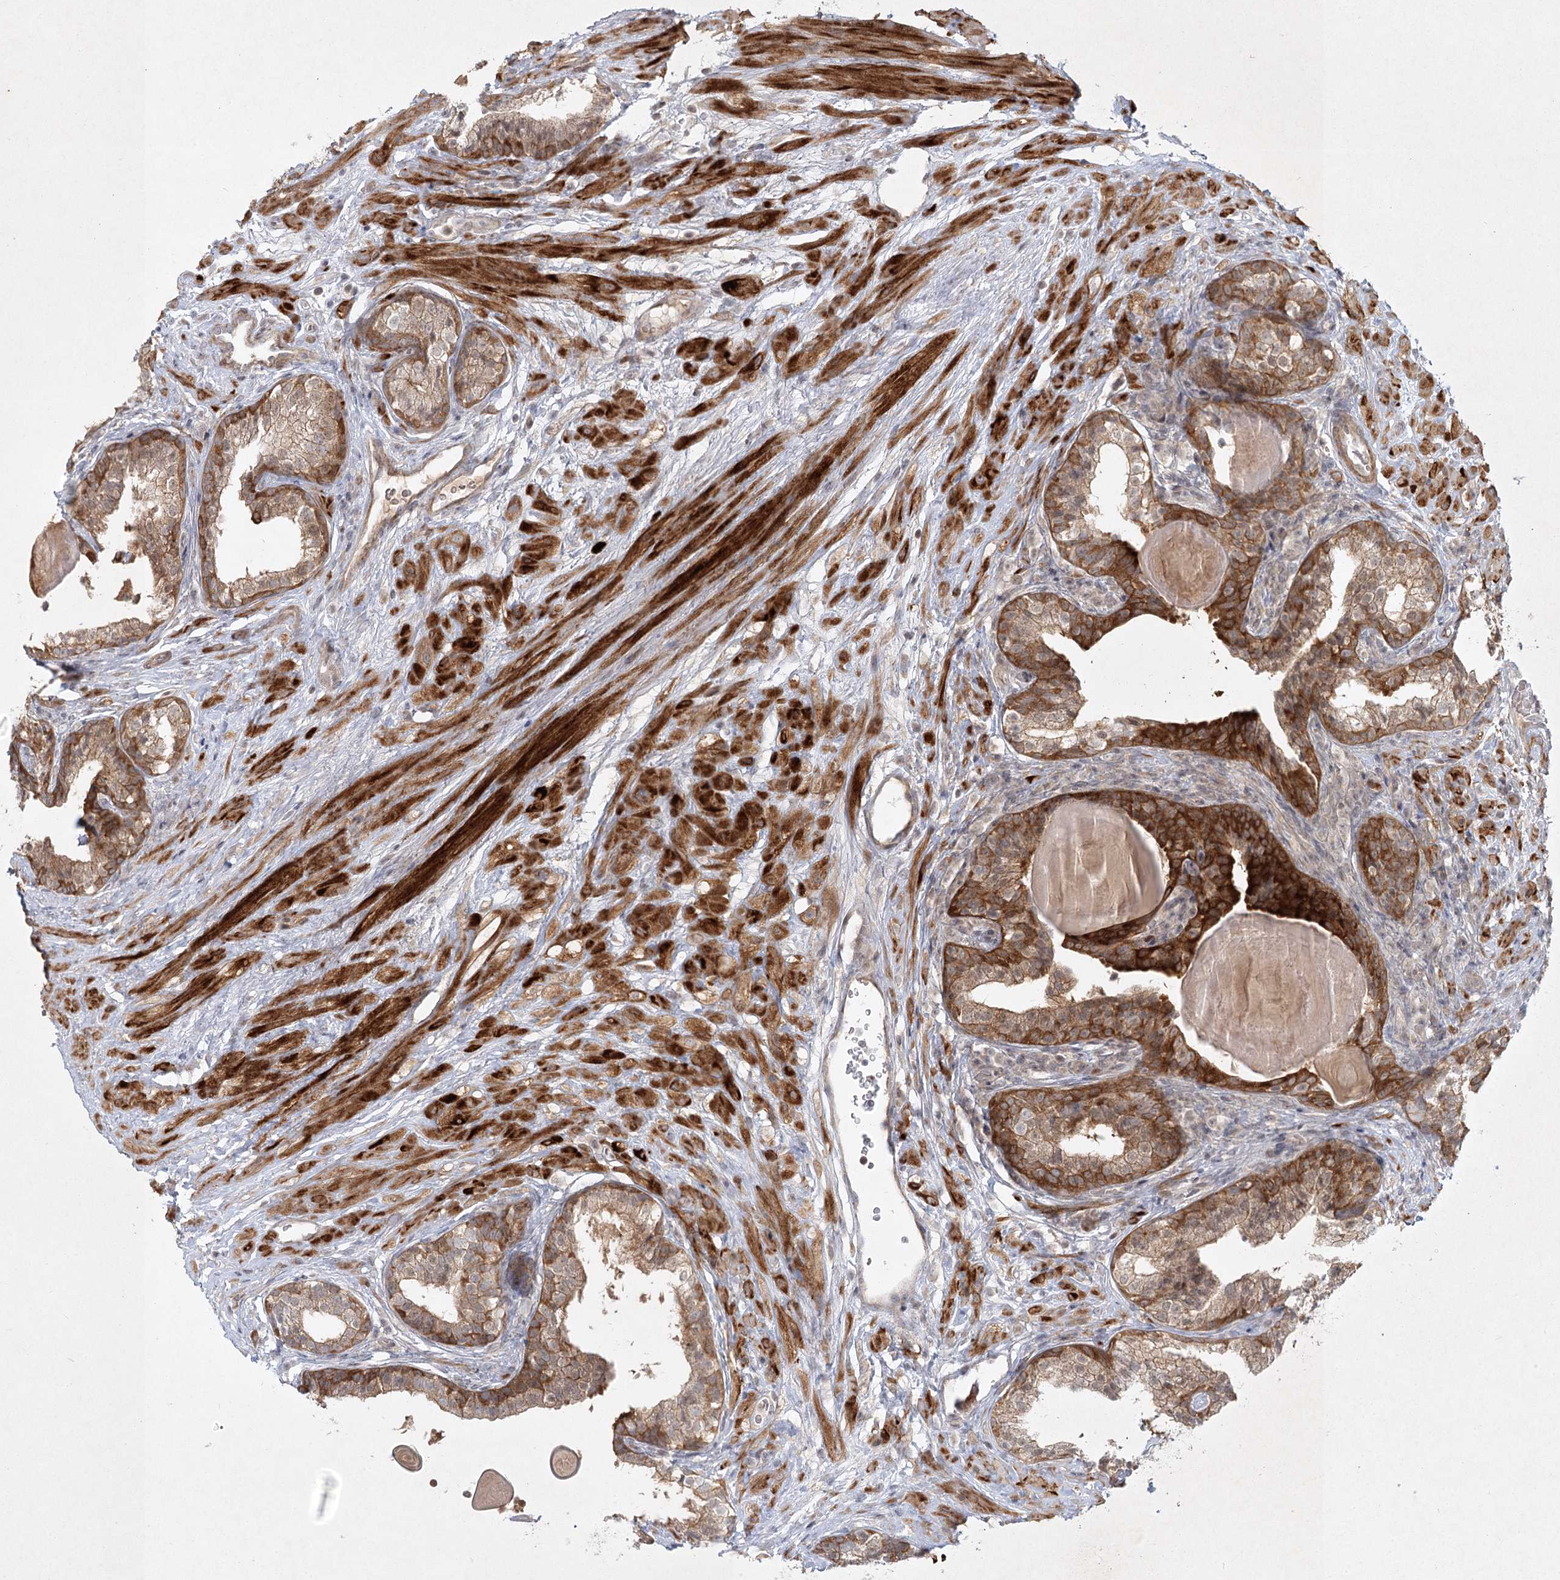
{"staining": {"intensity": "strong", "quantity": "25%-75%", "location": "cytoplasmic/membranous"}, "tissue": "prostate cancer", "cell_type": "Tumor cells", "image_type": "cancer", "snomed": [{"axis": "morphology", "description": "Adenocarcinoma, High grade"}, {"axis": "topography", "description": "Prostate"}], "caption": "Strong cytoplasmic/membranous protein staining is seen in about 25%-75% of tumor cells in prostate cancer (high-grade adenocarcinoma).", "gene": "SH2D3A", "patient": {"sex": "male", "age": 56}}